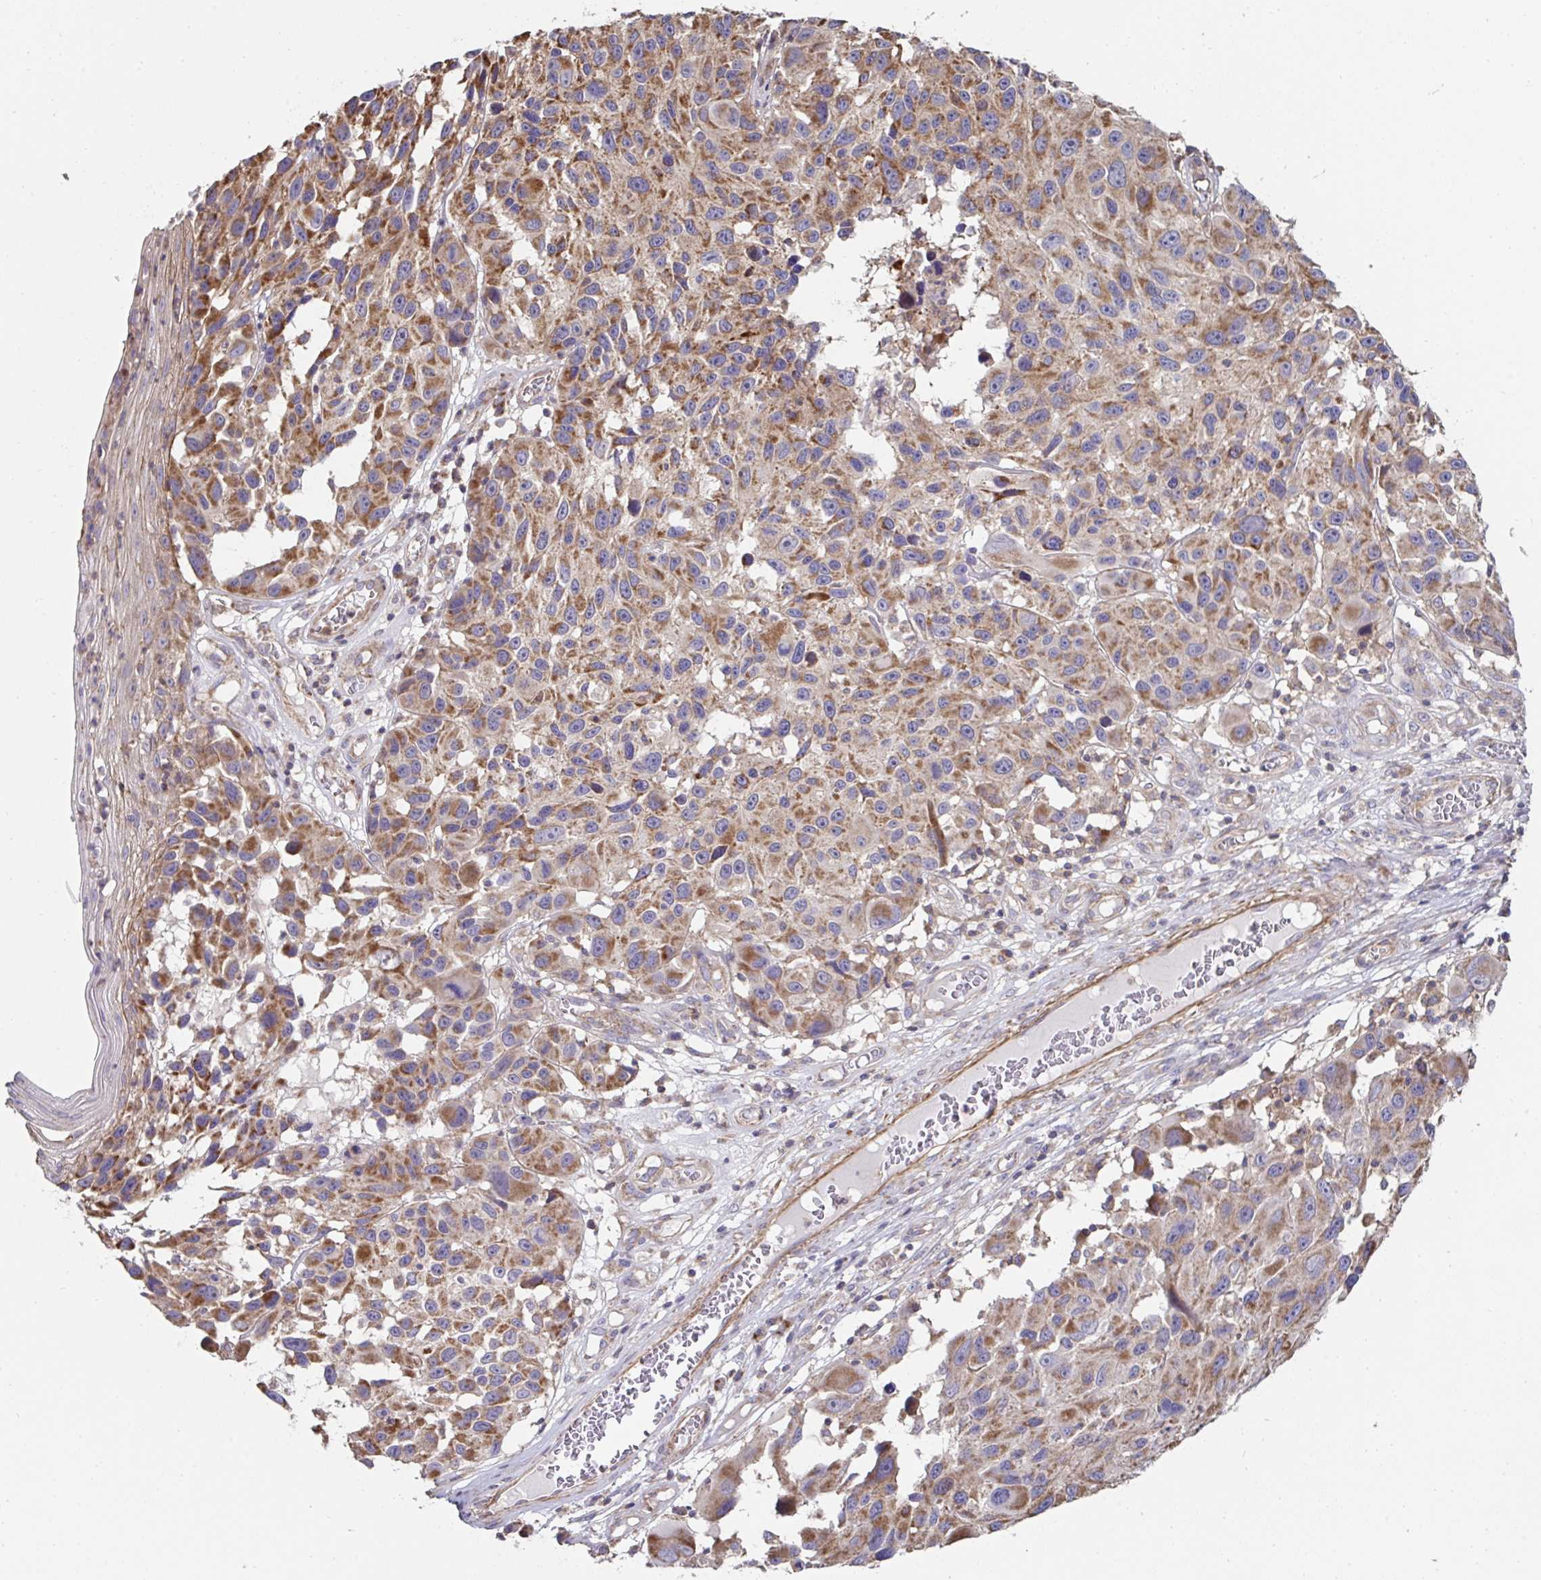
{"staining": {"intensity": "moderate", "quantity": "25%-75%", "location": "cytoplasmic/membranous"}, "tissue": "melanoma", "cell_type": "Tumor cells", "image_type": "cancer", "snomed": [{"axis": "morphology", "description": "Malignant melanoma, NOS"}, {"axis": "topography", "description": "Skin"}], "caption": "The micrograph reveals staining of malignant melanoma, revealing moderate cytoplasmic/membranous protein positivity (brown color) within tumor cells. (DAB (3,3'-diaminobenzidine) IHC, brown staining for protein, blue staining for nuclei).", "gene": "DZANK1", "patient": {"sex": "male", "age": 53}}